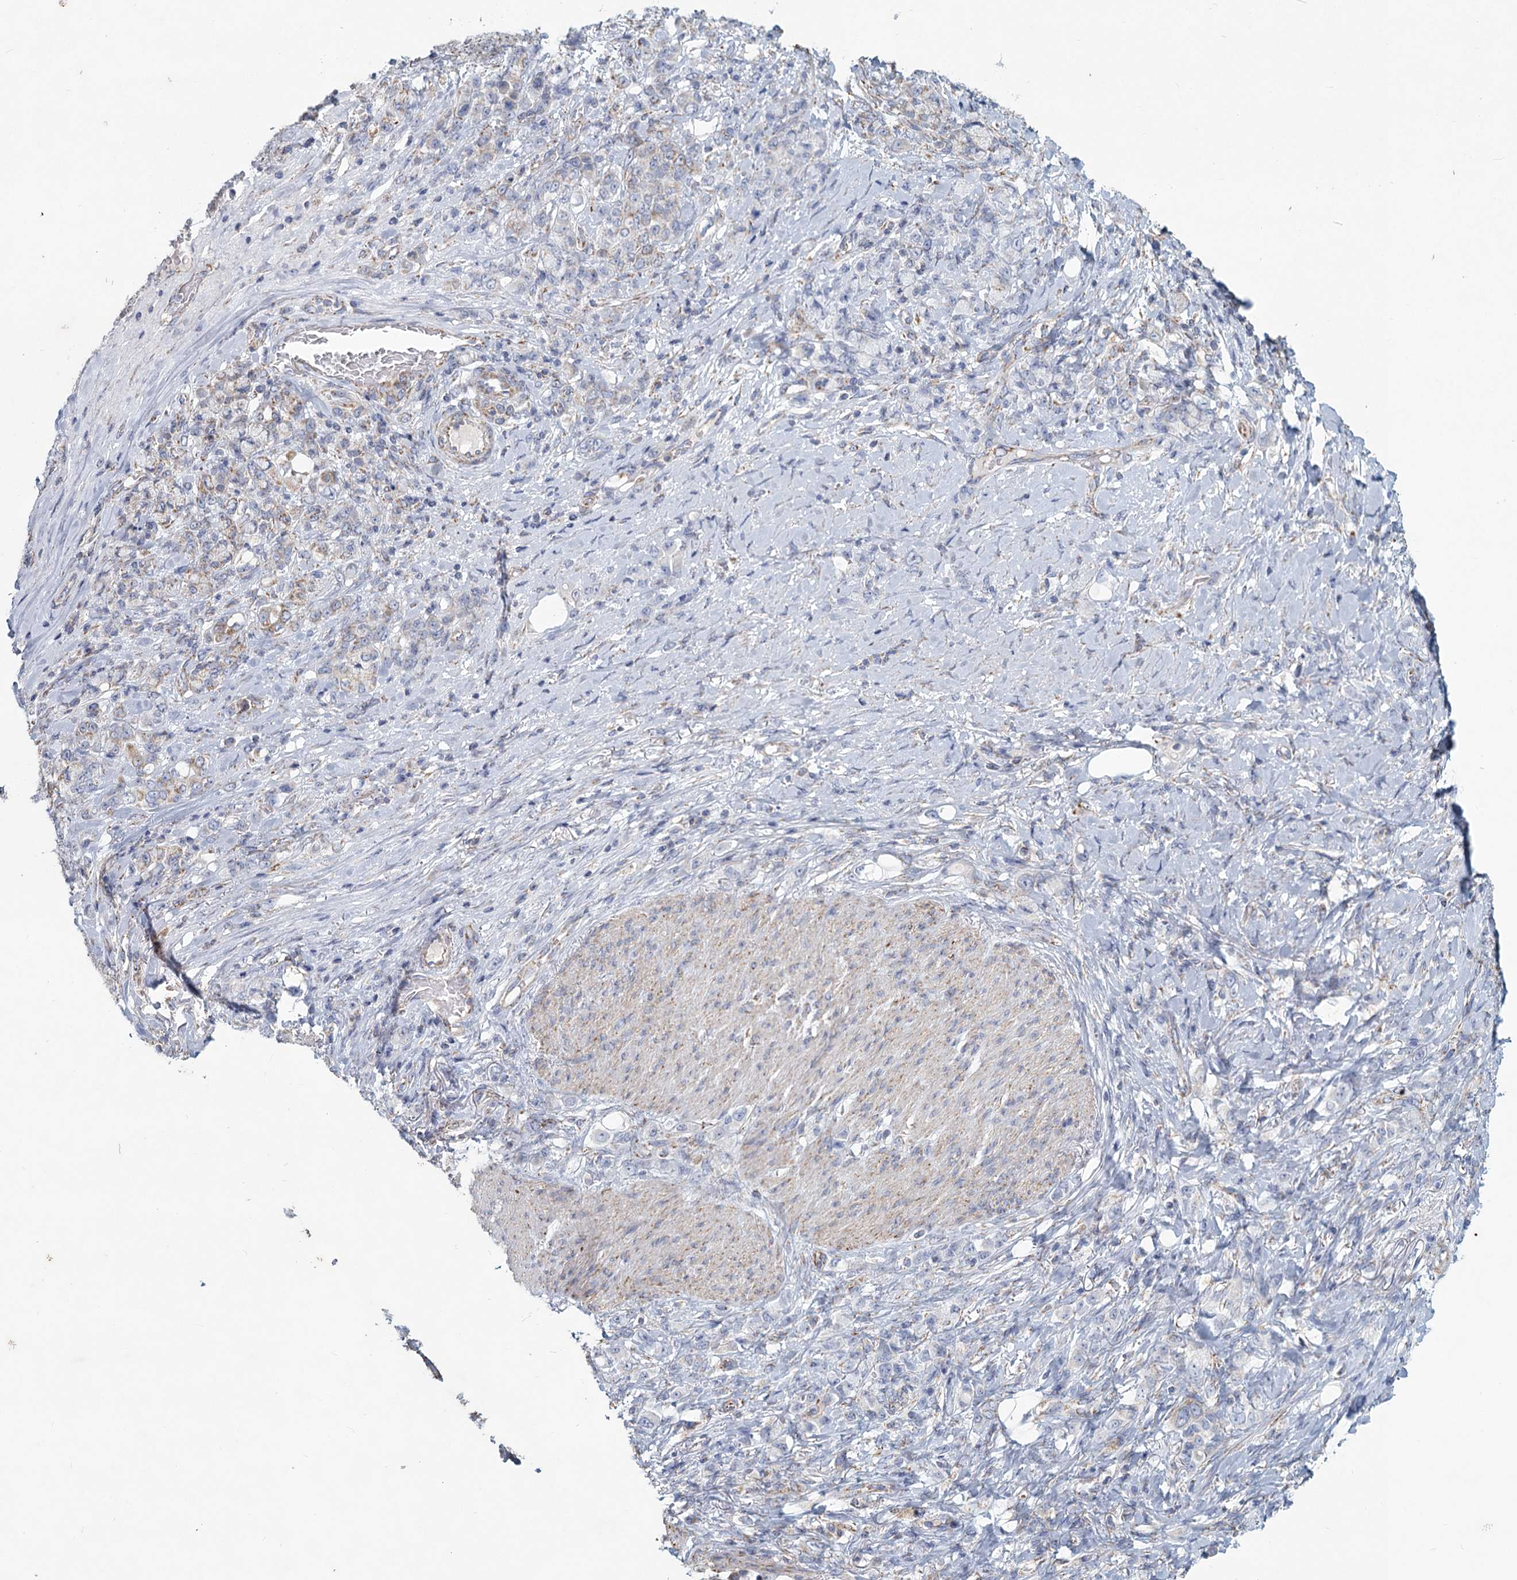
{"staining": {"intensity": "weak", "quantity": "25%-75%", "location": "cytoplasmic/membranous"}, "tissue": "stomach cancer", "cell_type": "Tumor cells", "image_type": "cancer", "snomed": [{"axis": "morphology", "description": "Adenocarcinoma, NOS"}, {"axis": "topography", "description": "Stomach"}], "caption": "Tumor cells display weak cytoplasmic/membranous expression in about 25%-75% of cells in stomach adenocarcinoma. The staining was performed using DAB, with brown indicating positive protein expression. Nuclei are stained blue with hematoxylin.", "gene": "NDUFC2", "patient": {"sex": "female", "age": 79}}